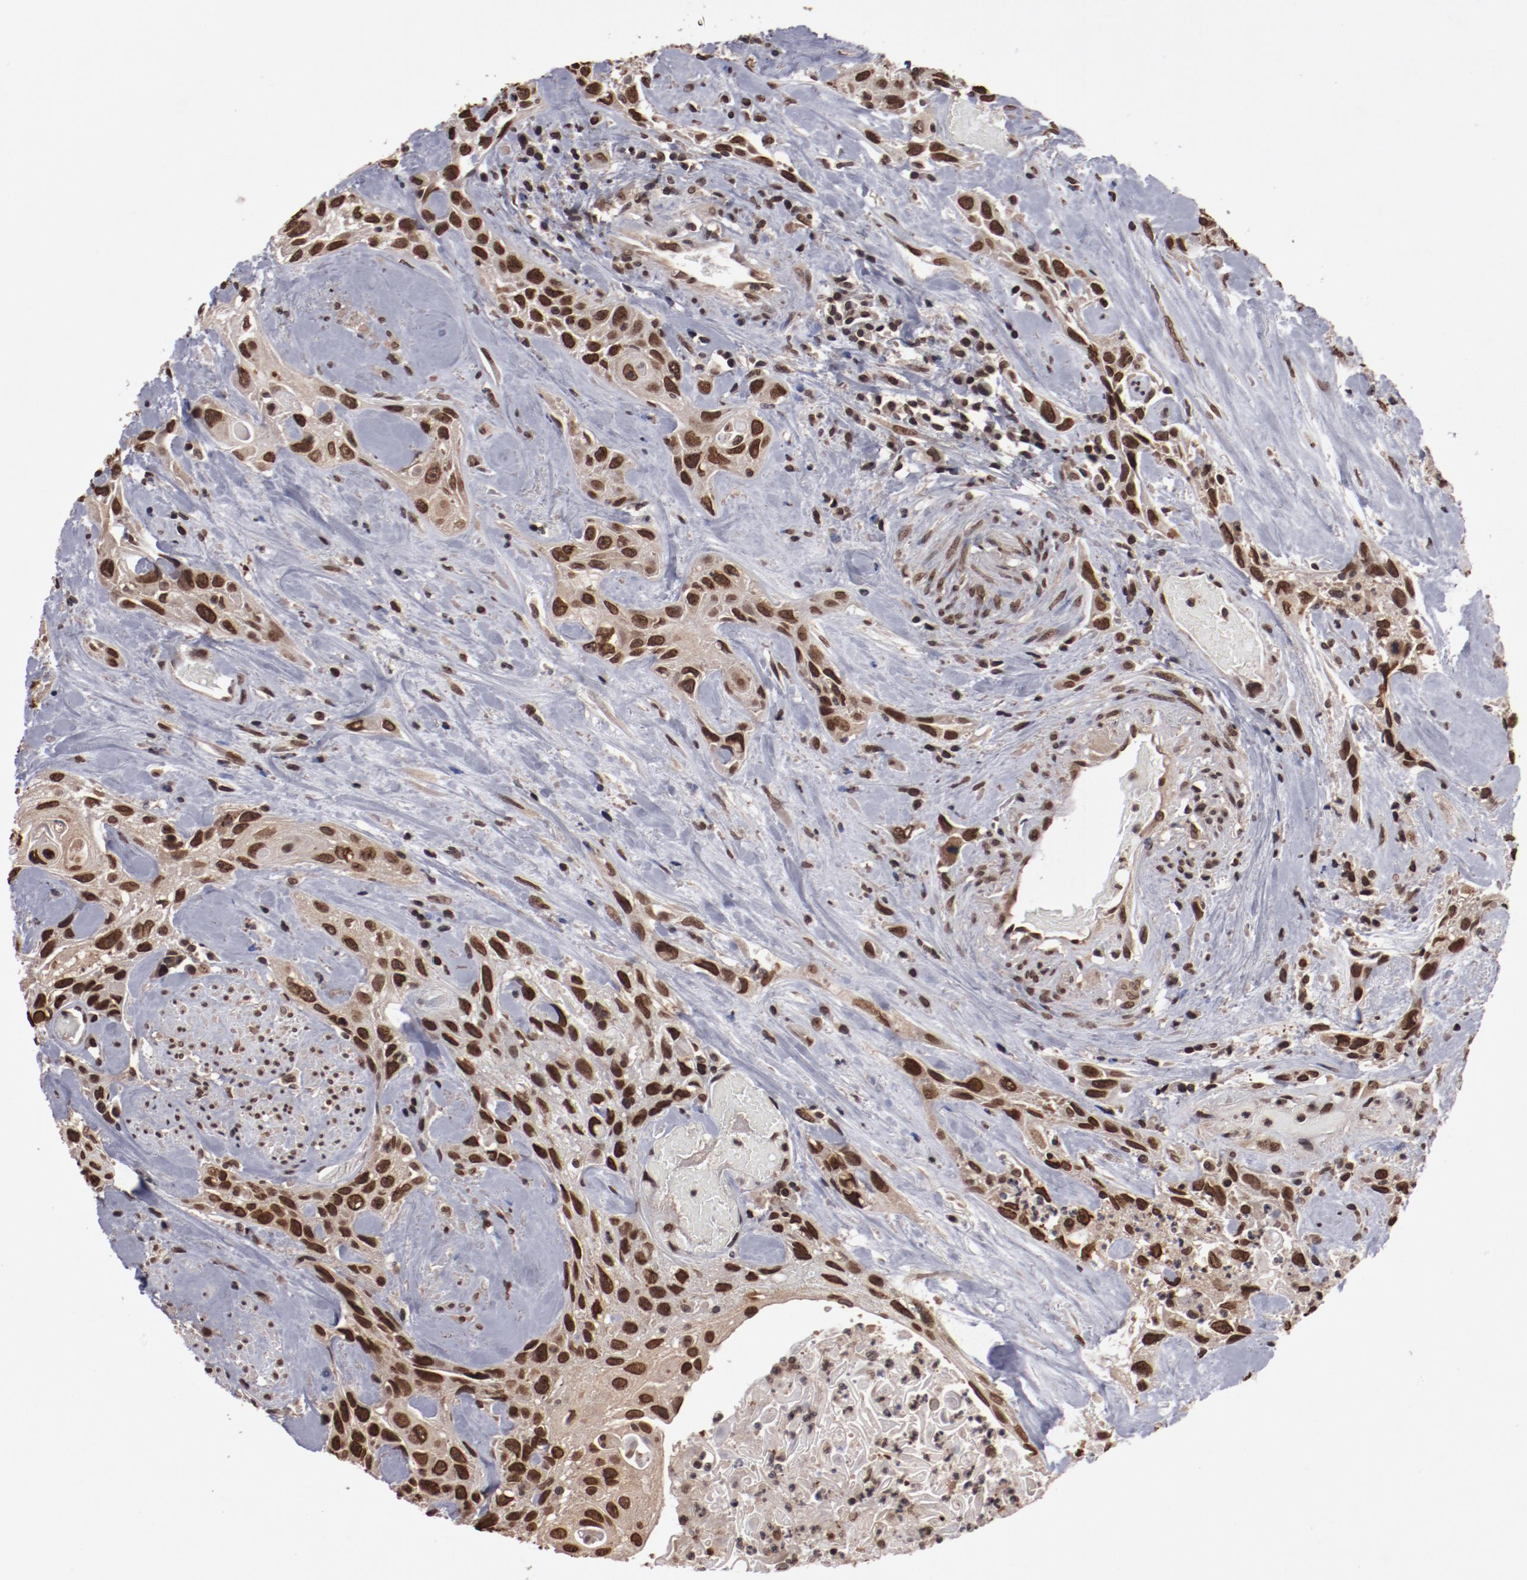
{"staining": {"intensity": "strong", "quantity": ">75%", "location": "nuclear"}, "tissue": "urothelial cancer", "cell_type": "Tumor cells", "image_type": "cancer", "snomed": [{"axis": "morphology", "description": "Urothelial carcinoma, High grade"}, {"axis": "topography", "description": "Urinary bladder"}], "caption": "Protein staining of urothelial cancer tissue shows strong nuclear positivity in about >75% of tumor cells. The protein of interest is stained brown, and the nuclei are stained in blue (DAB IHC with brightfield microscopy, high magnification).", "gene": "AKT1", "patient": {"sex": "female", "age": 84}}